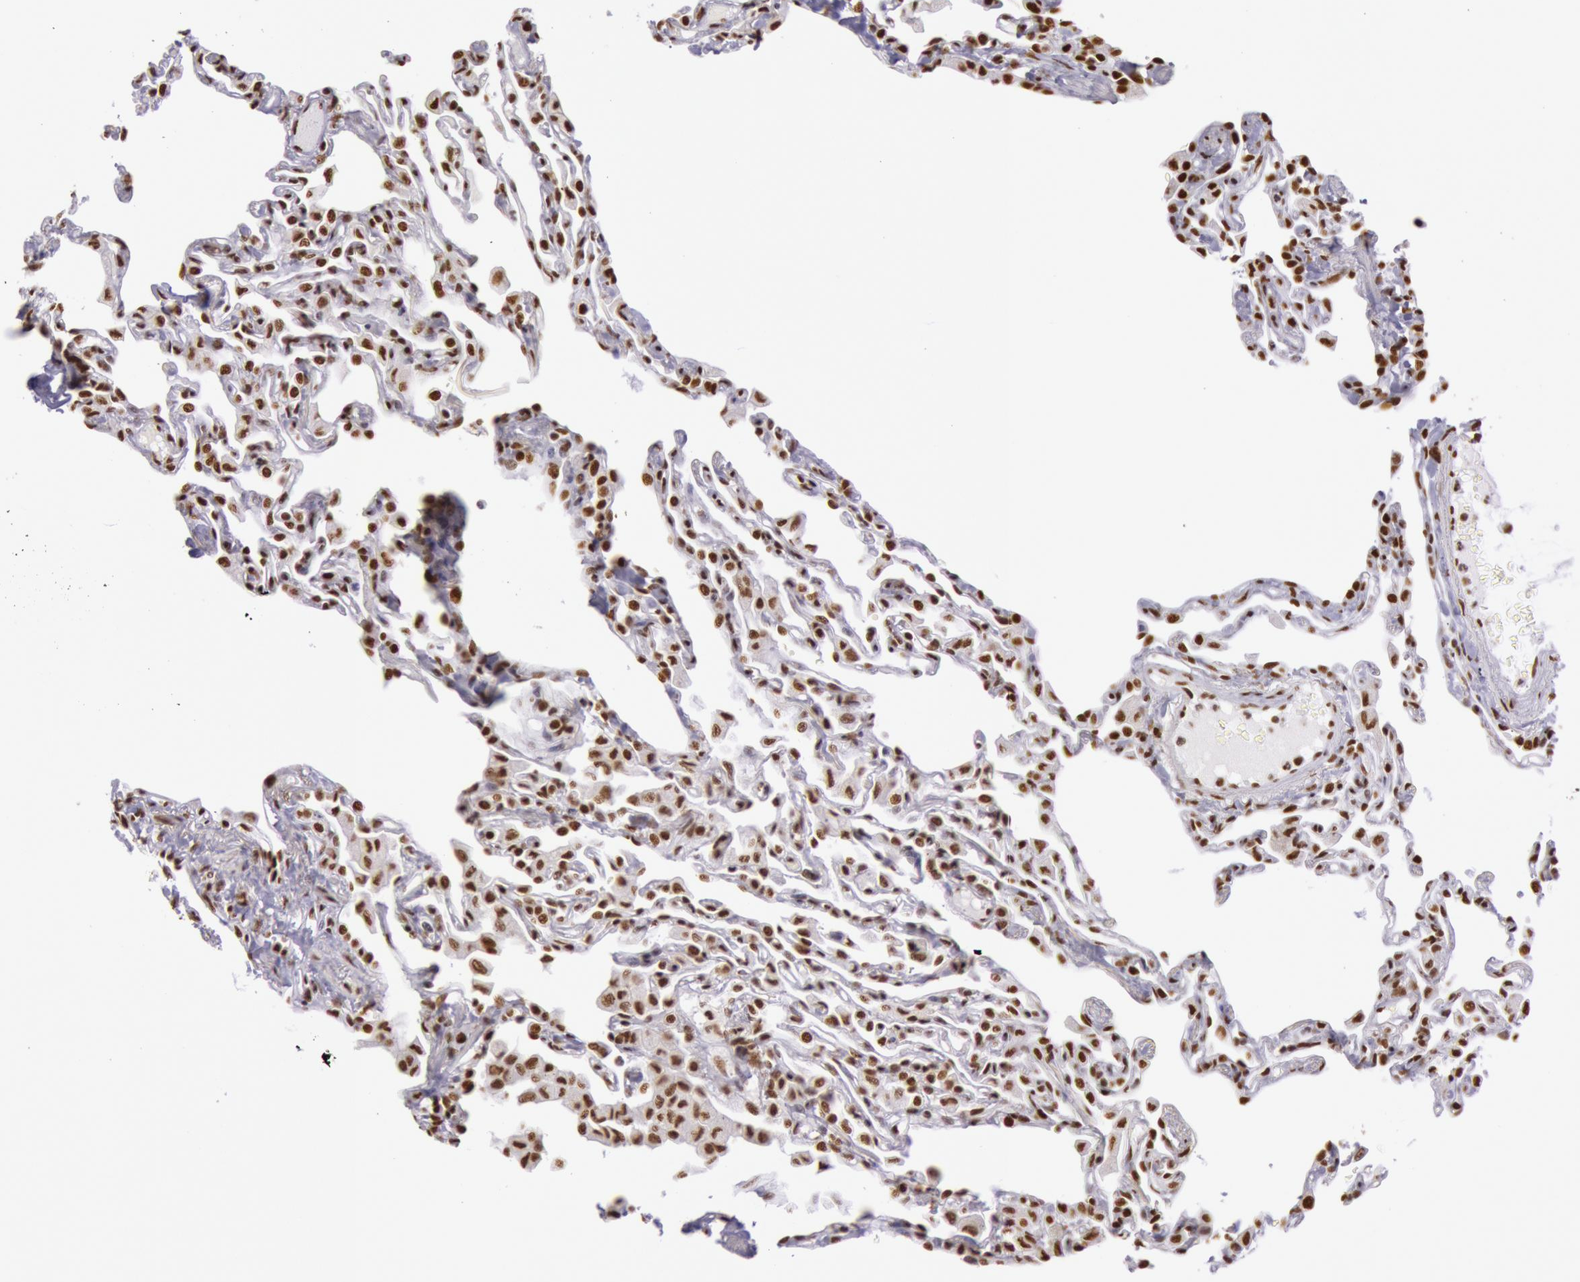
{"staining": {"intensity": "moderate", "quantity": ">75%", "location": "nuclear"}, "tissue": "lung", "cell_type": "Alveolar cells", "image_type": "normal", "snomed": [{"axis": "morphology", "description": "Normal tissue, NOS"}, {"axis": "topography", "description": "Lung"}], "caption": "Lung stained with immunohistochemistry (IHC) exhibits moderate nuclear positivity in approximately >75% of alveolar cells. The staining was performed using DAB to visualize the protein expression in brown, while the nuclei were stained in blue with hematoxylin (Magnification: 20x).", "gene": "HNRNPH1", "patient": {"sex": "female", "age": 49}}